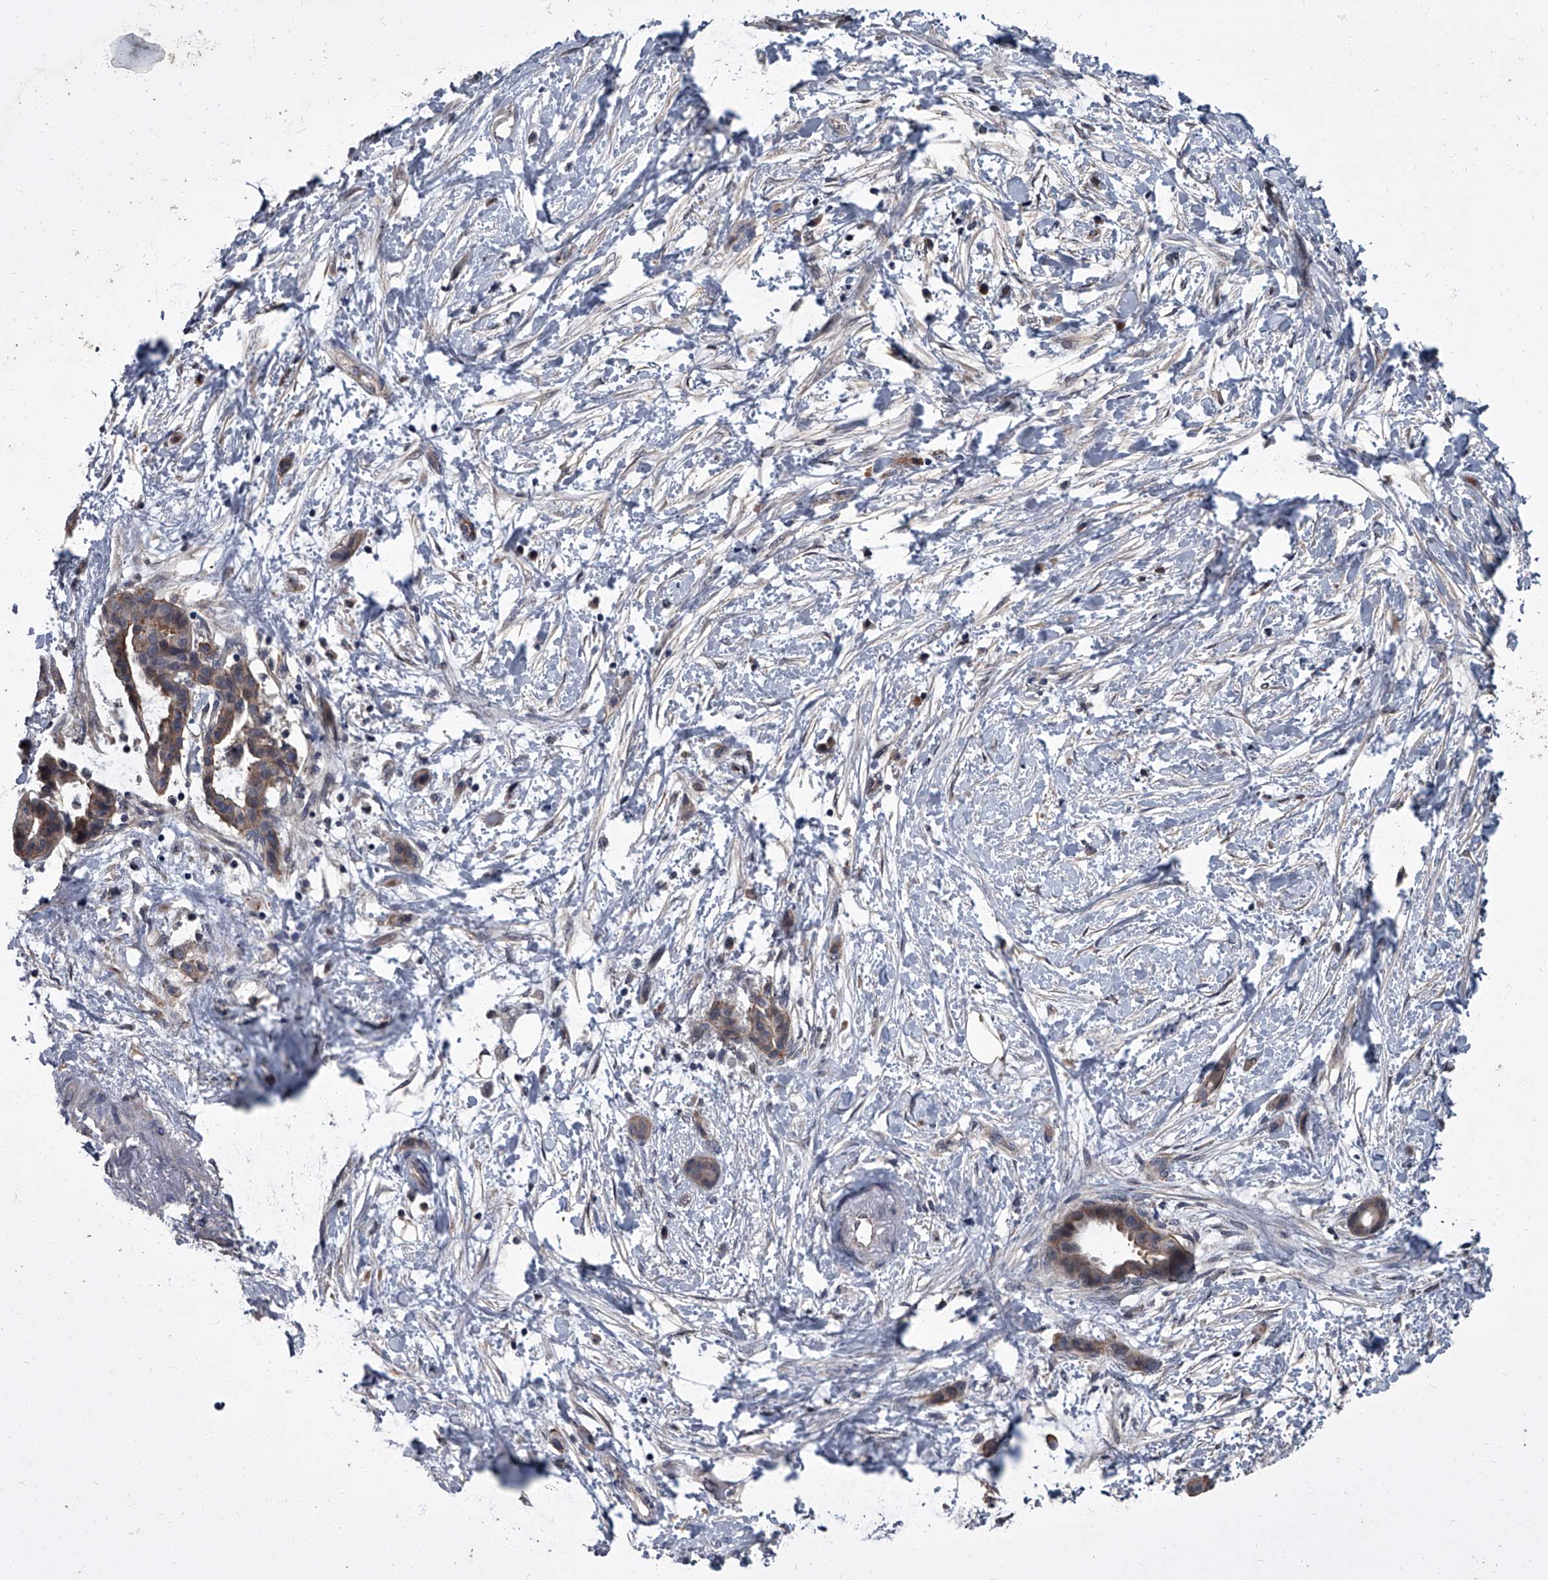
{"staining": {"intensity": "moderate", "quantity": ">75%", "location": "cytoplasmic/membranous"}, "tissue": "pancreatic cancer", "cell_type": "Tumor cells", "image_type": "cancer", "snomed": [{"axis": "morphology", "description": "Normal tissue, NOS"}, {"axis": "morphology", "description": "Adenocarcinoma, NOS"}, {"axis": "topography", "description": "Pancreas"}, {"axis": "topography", "description": "Peripheral nerve tissue"}], "caption": "Adenocarcinoma (pancreatic) stained with DAB immunohistochemistry (IHC) shows medium levels of moderate cytoplasmic/membranous positivity in about >75% of tumor cells.", "gene": "SIRT4", "patient": {"sex": "female", "age": 63}}